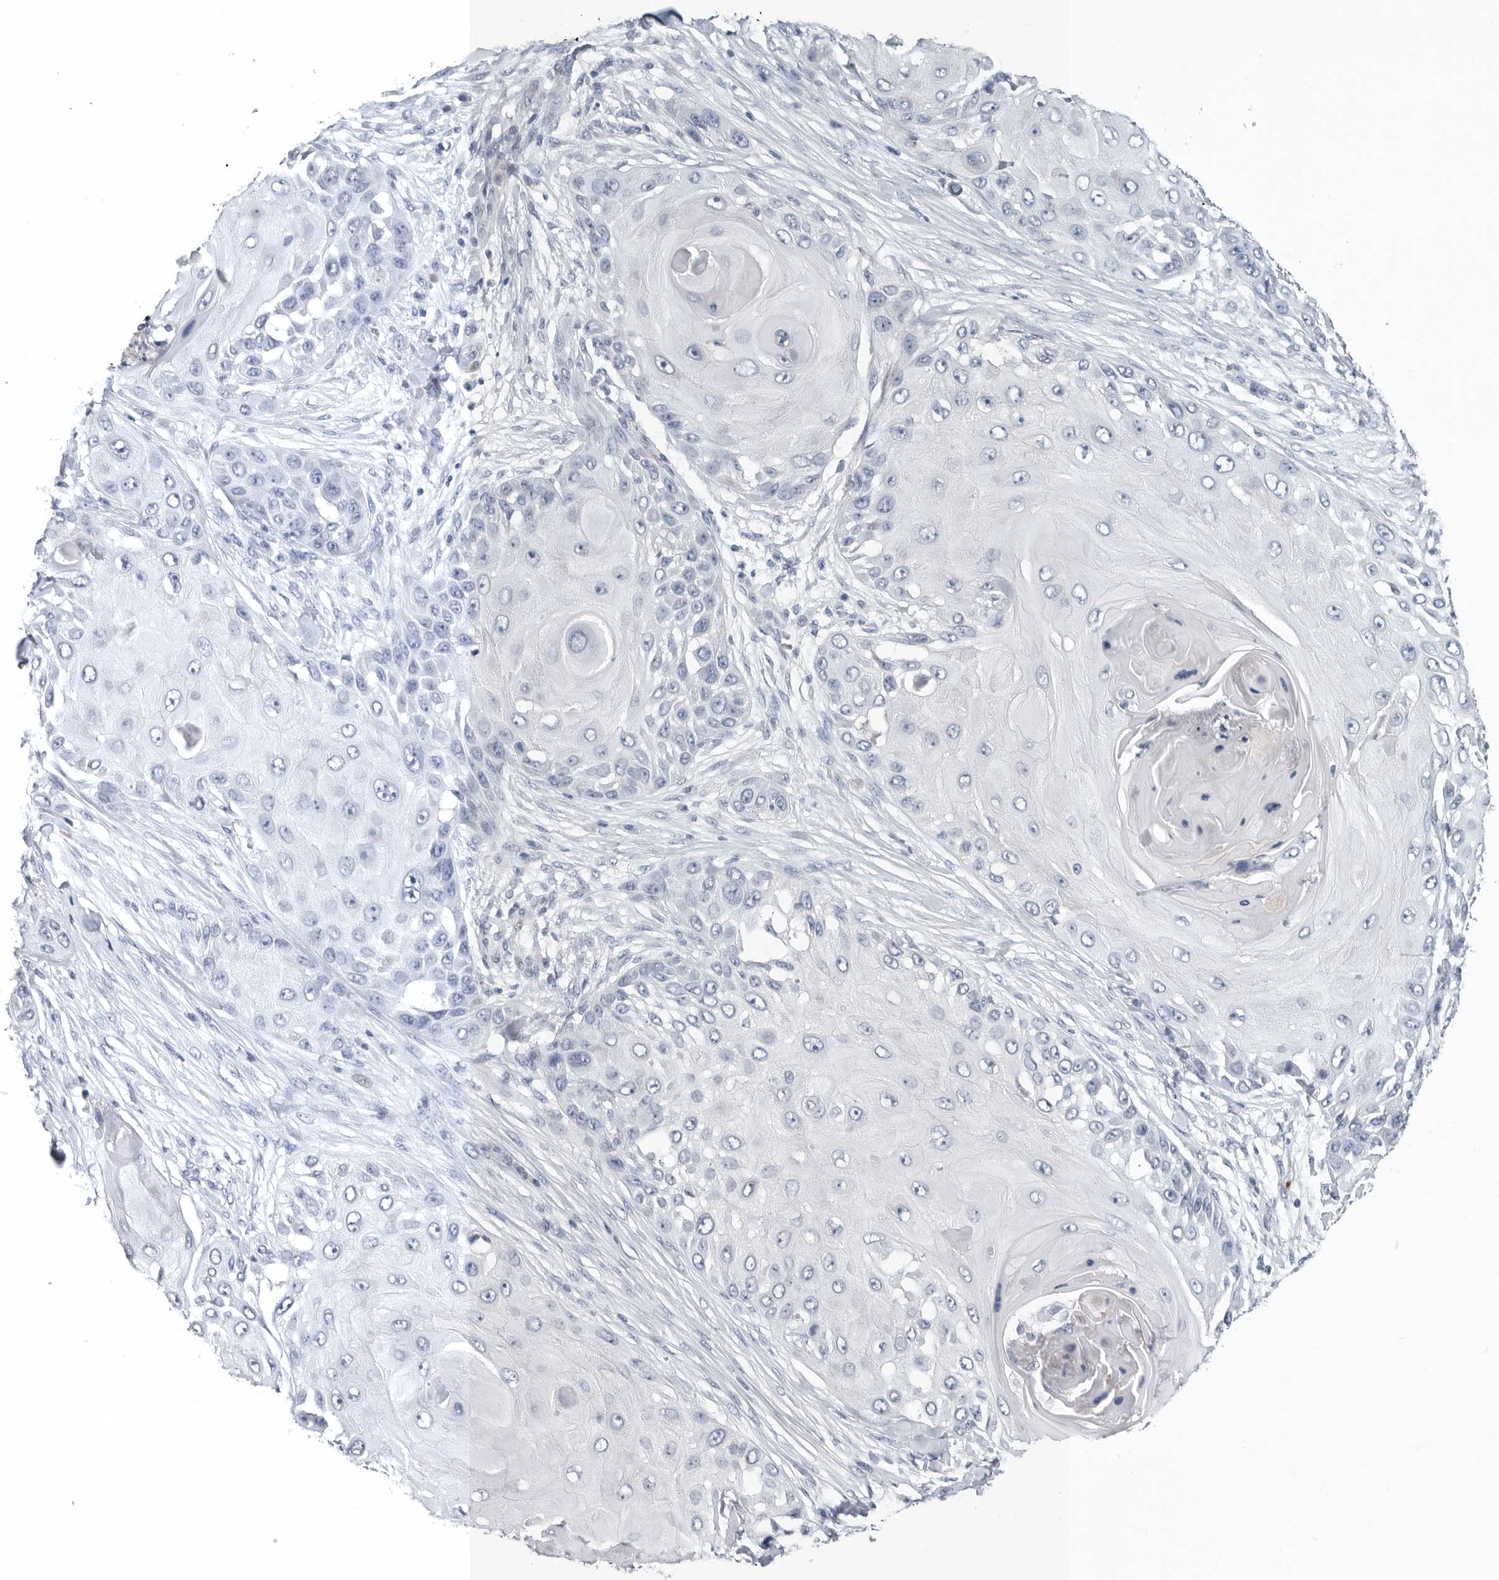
{"staining": {"intensity": "negative", "quantity": "none", "location": "none"}, "tissue": "skin cancer", "cell_type": "Tumor cells", "image_type": "cancer", "snomed": [{"axis": "morphology", "description": "Squamous cell carcinoma, NOS"}, {"axis": "topography", "description": "Skin"}], "caption": "Tumor cells are negative for protein expression in human skin cancer.", "gene": "TIMP1", "patient": {"sex": "female", "age": 44}}